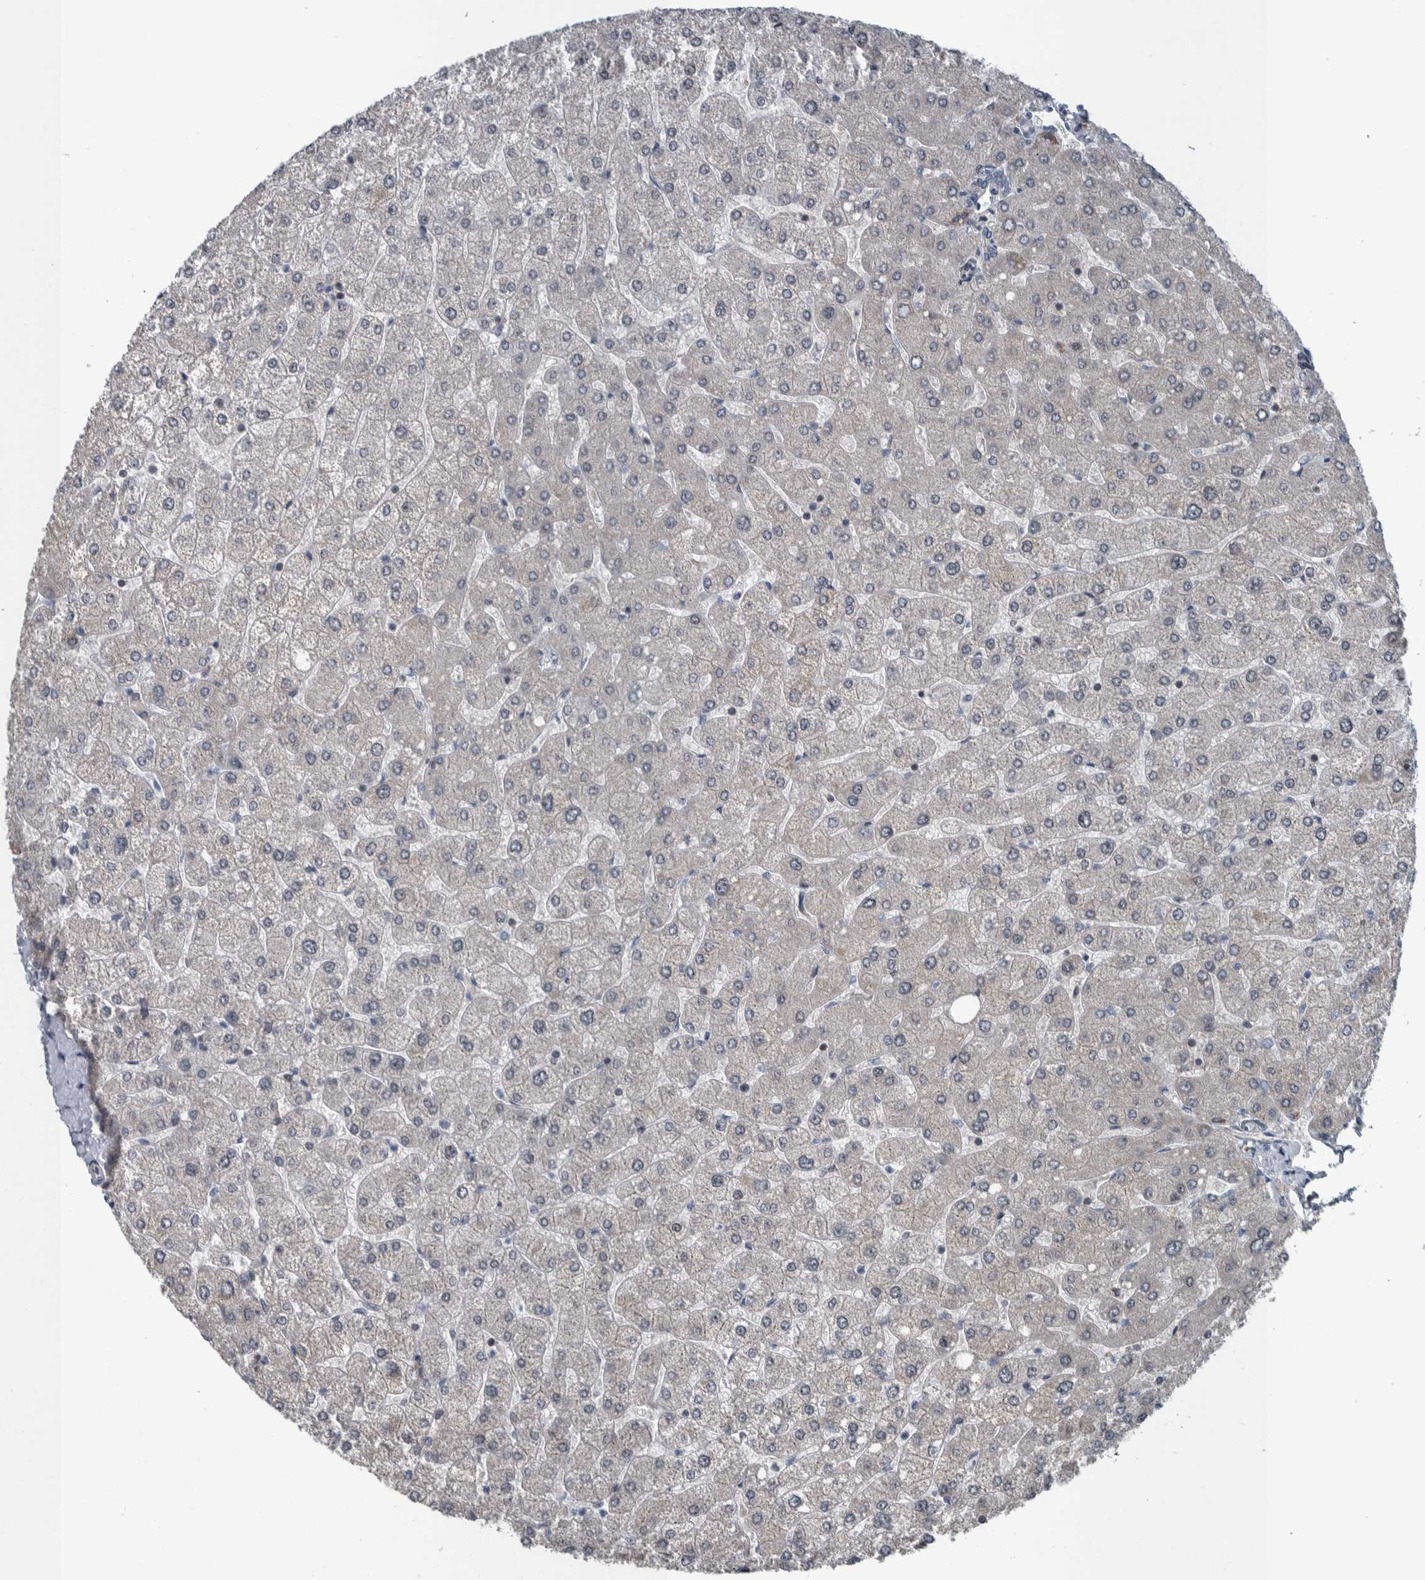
{"staining": {"intensity": "negative", "quantity": "none", "location": "none"}, "tissue": "liver", "cell_type": "Cholangiocytes", "image_type": "normal", "snomed": [{"axis": "morphology", "description": "Normal tissue, NOS"}, {"axis": "topography", "description": "Liver"}], "caption": "This is a image of immunohistochemistry (IHC) staining of normal liver, which shows no expression in cholangiocytes.", "gene": "BAIAP2L1", "patient": {"sex": "male", "age": 55}}